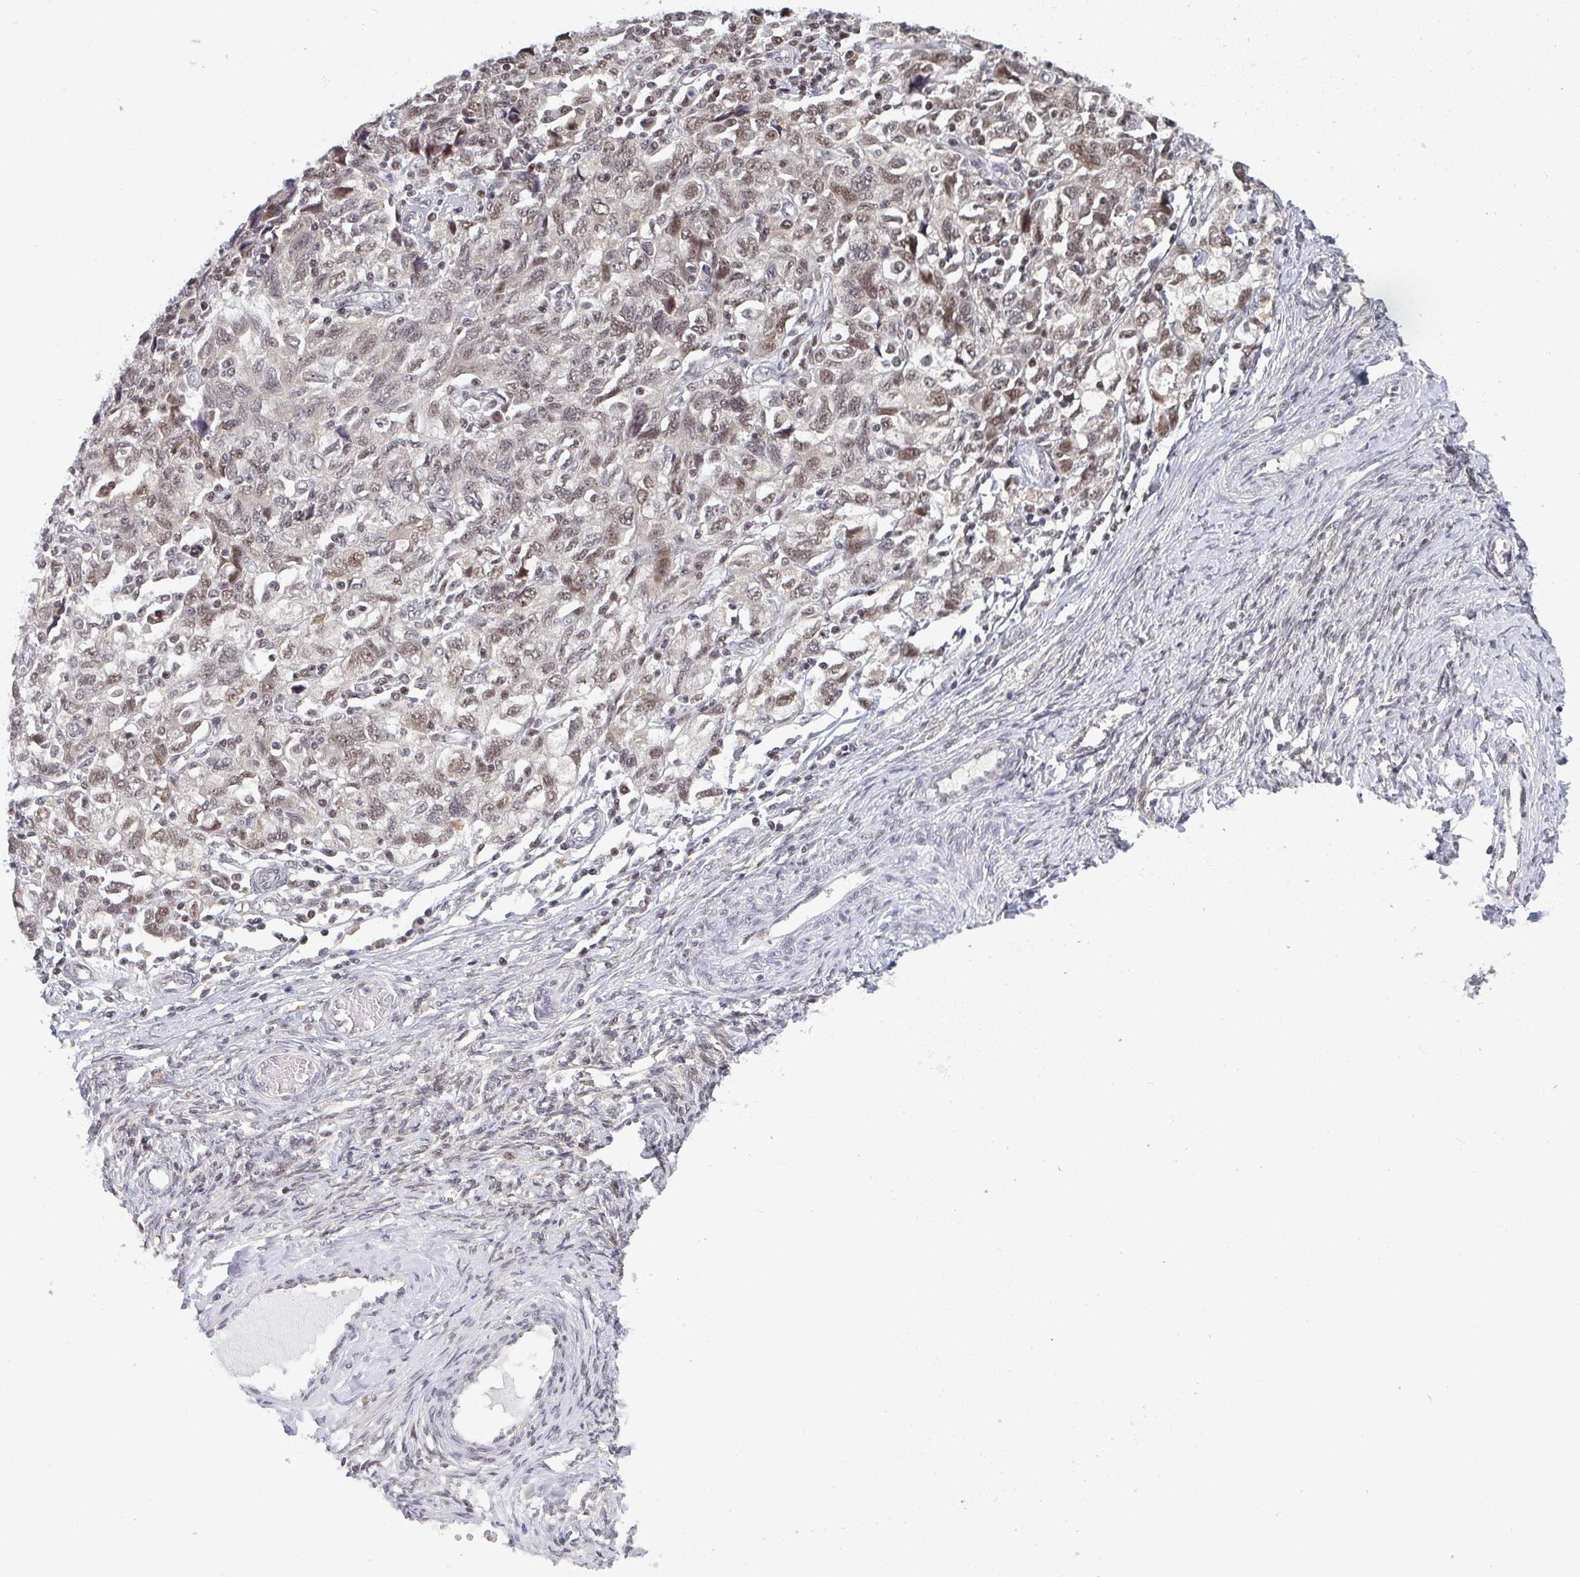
{"staining": {"intensity": "moderate", "quantity": ">75%", "location": "nuclear"}, "tissue": "ovarian cancer", "cell_type": "Tumor cells", "image_type": "cancer", "snomed": [{"axis": "morphology", "description": "Carcinoma, NOS"}, {"axis": "morphology", "description": "Cystadenocarcinoma, serous, NOS"}, {"axis": "topography", "description": "Ovary"}], "caption": "Ovarian carcinoma stained for a protein (brown) shows moderate nuclear positive positivity in approximately >75% of tumor cells.", "gene": "ATF1", "patient": {"sex": "female", "age": 69}}